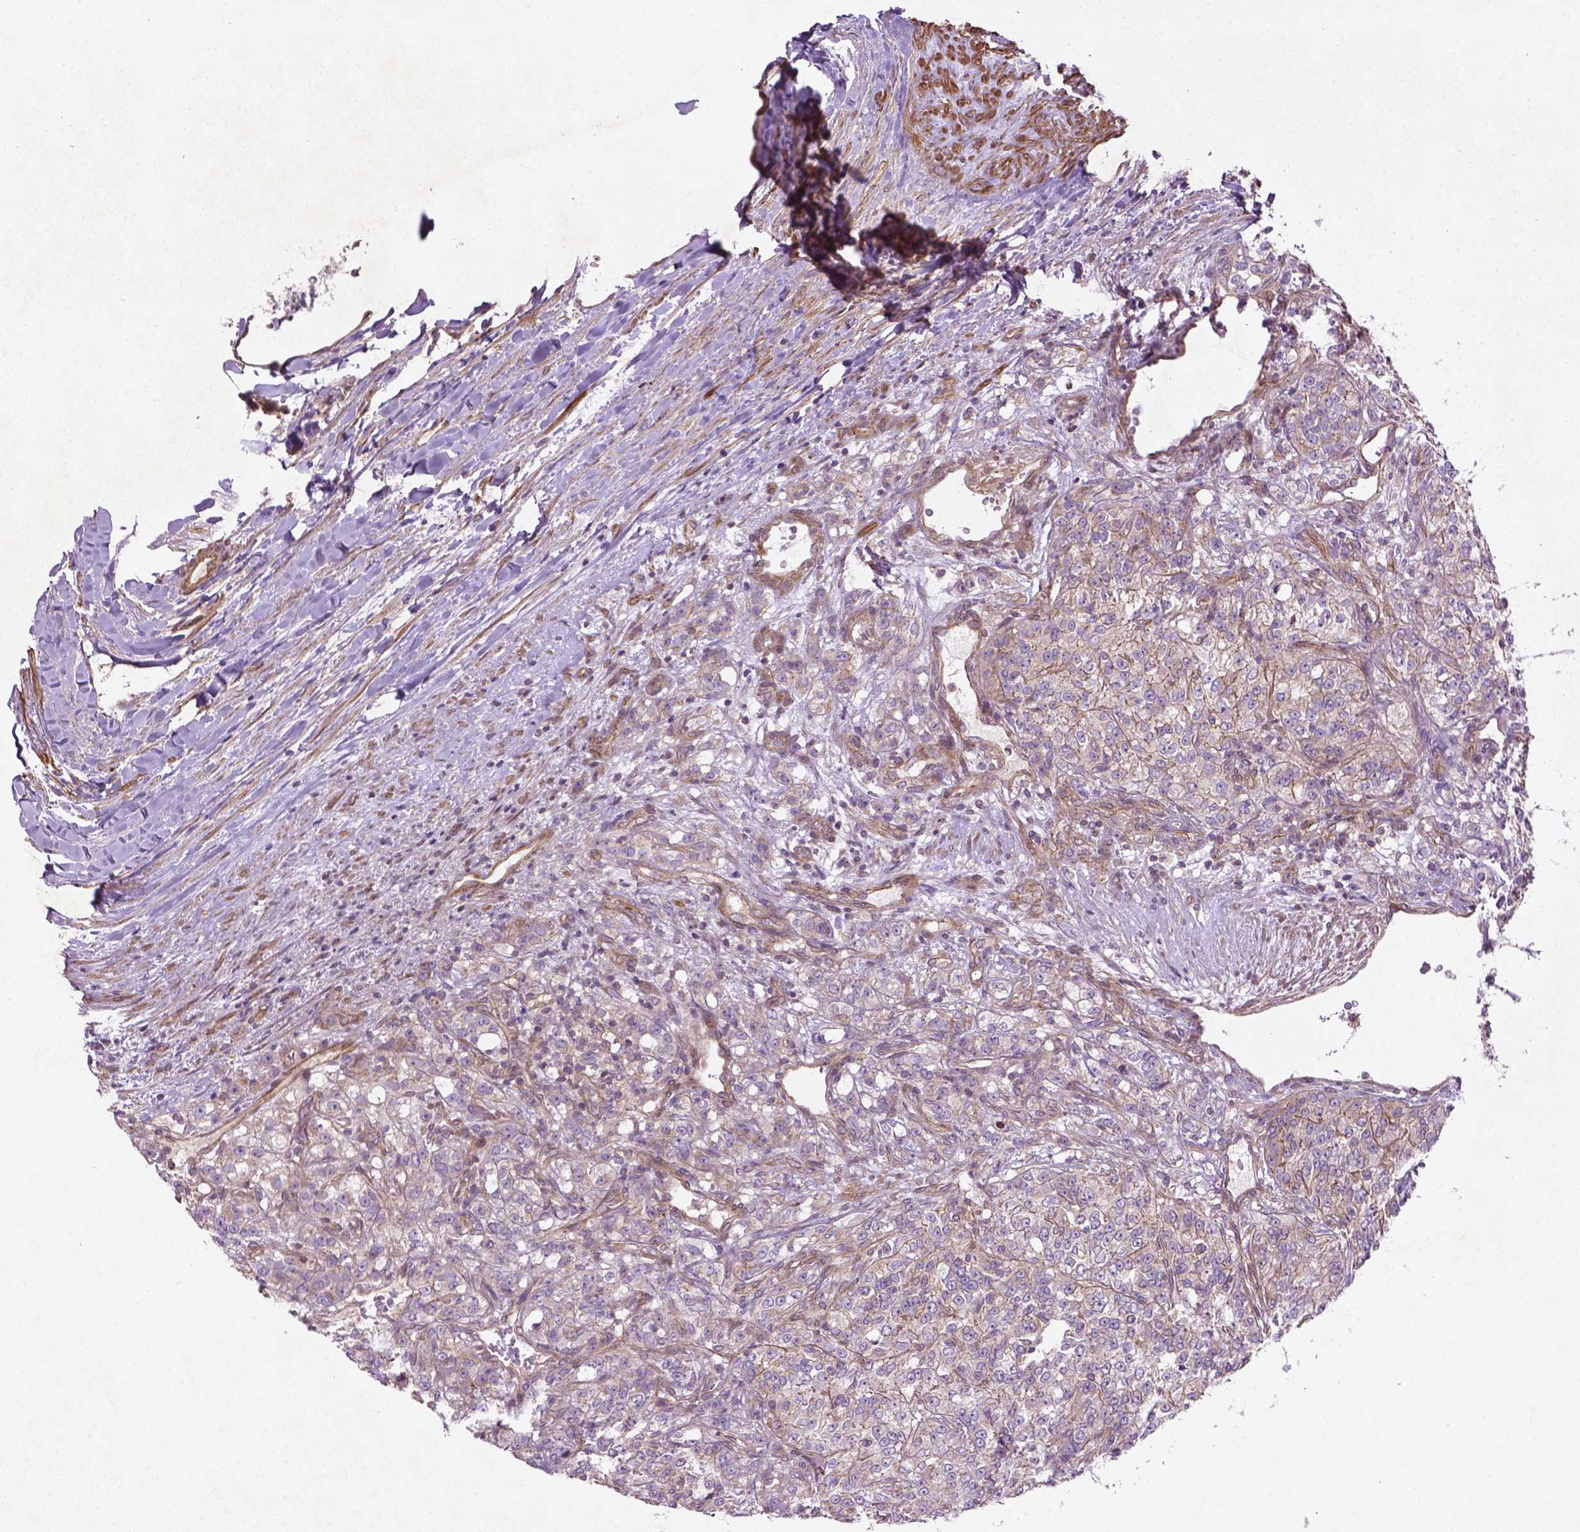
{"staining": {"intensity": "weak", "quantity": "<25%", "location": "cytoplasmic/membranous"}, "tissue": "renal cancer", "cell_type": "Tumor cells", "image_type": "cancer", "snomed": [{"axis": "morphology", "description": "Adenocarcinoma, NOS"}, {"axis": "topography", "description": "Kidney"}], "caption": "IHC image of human renal cancer stained for a protein (brown), which shows no expression in tumor cells. (Stains: DAB (3,3'-diaminobenzidine) immunohistochemistry with hematoxylin counter stain, Microscopy: brightfield microscopy at high magnification).", "gene": "TCHP", "patient": {"sex": "female", "age": 63}}